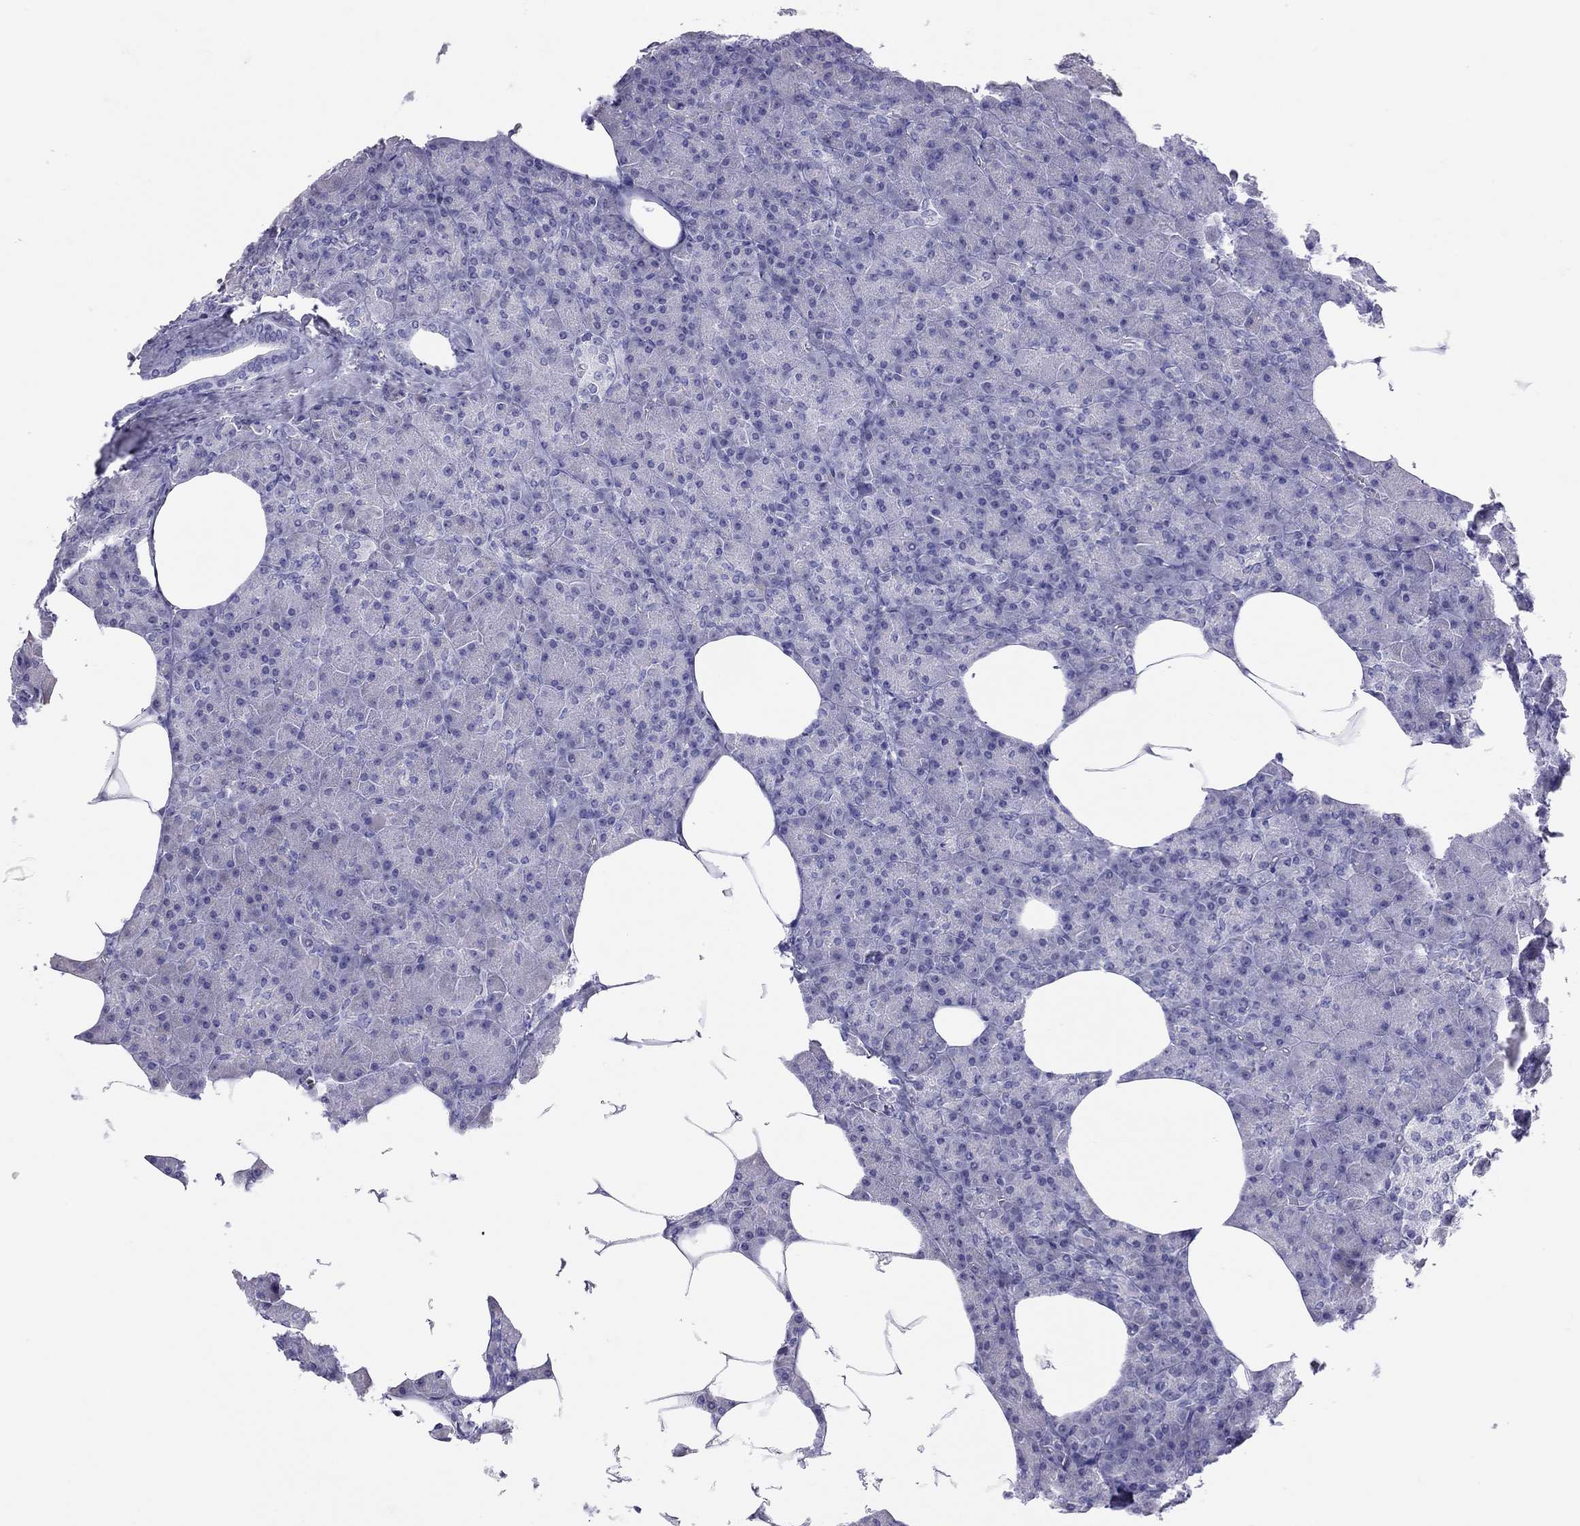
{"staining": {"intensity": "negative", "quantity": "none", "location": "none"}, "tissue": "pancreas", "cell_type": "Exocrine glandular cells", "image_type": "normal", "snomed": [{"axis": "morphology", "description": "Normal tissue, NOS"}, {"axis": "topography", "description": "Pancreas"}], "caption": "This is an immunohistochemistry (IHC) histopathology image of benign pancreas. There is no expression in exocrine glandular cells.", "gene": "LYAR", "patient": {"sex": "female", "age": 45}}